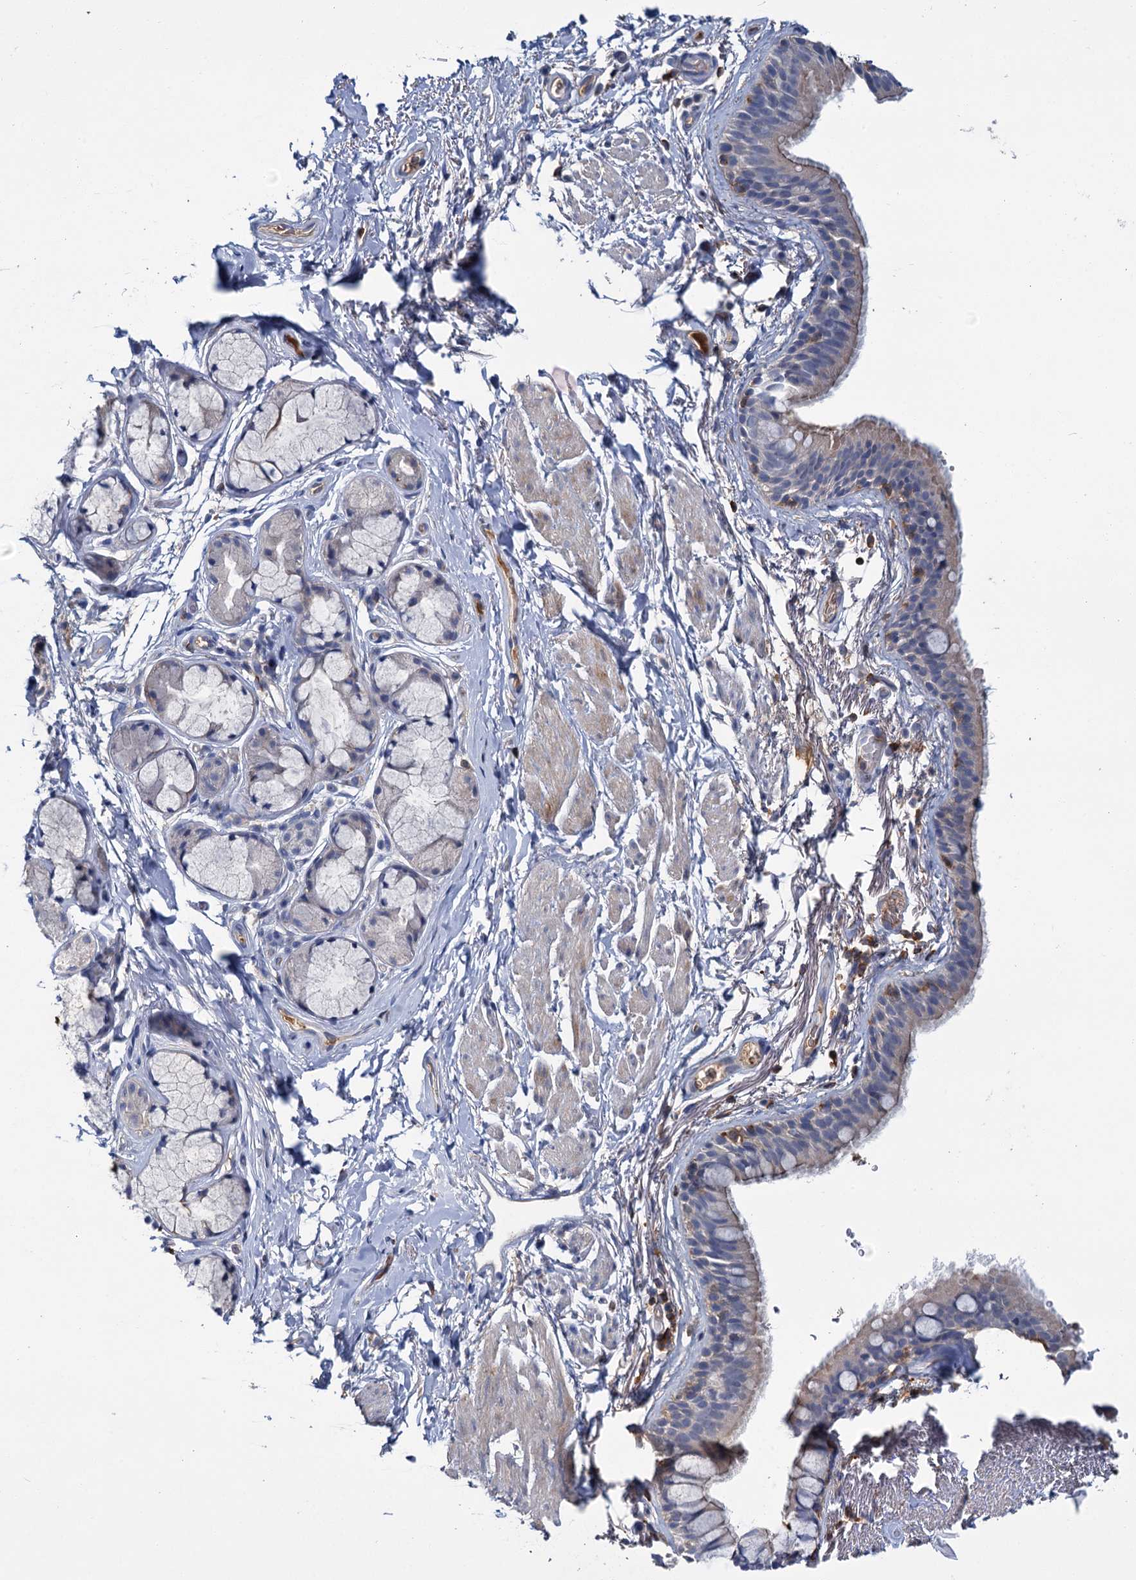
{"staining": {"intensity": "negative", "quantity": "none", "location": "none"}, "tissue": "bronchus", "cell_type": "Respiratory epithelial cells", "image_type": "normal", "snomed": [{"axis": "morphology", "description": "Normal tissue, NOS"}, {"axis": "topography", "description": "Cartilage tissue"}], "caption": "This is an IHC photomicrograph of unremarkable bronchus. There is no expression in respiratory epithelial cells.", "gene": "FGFR2", "patient": {"sex": "male", "age": 63}}